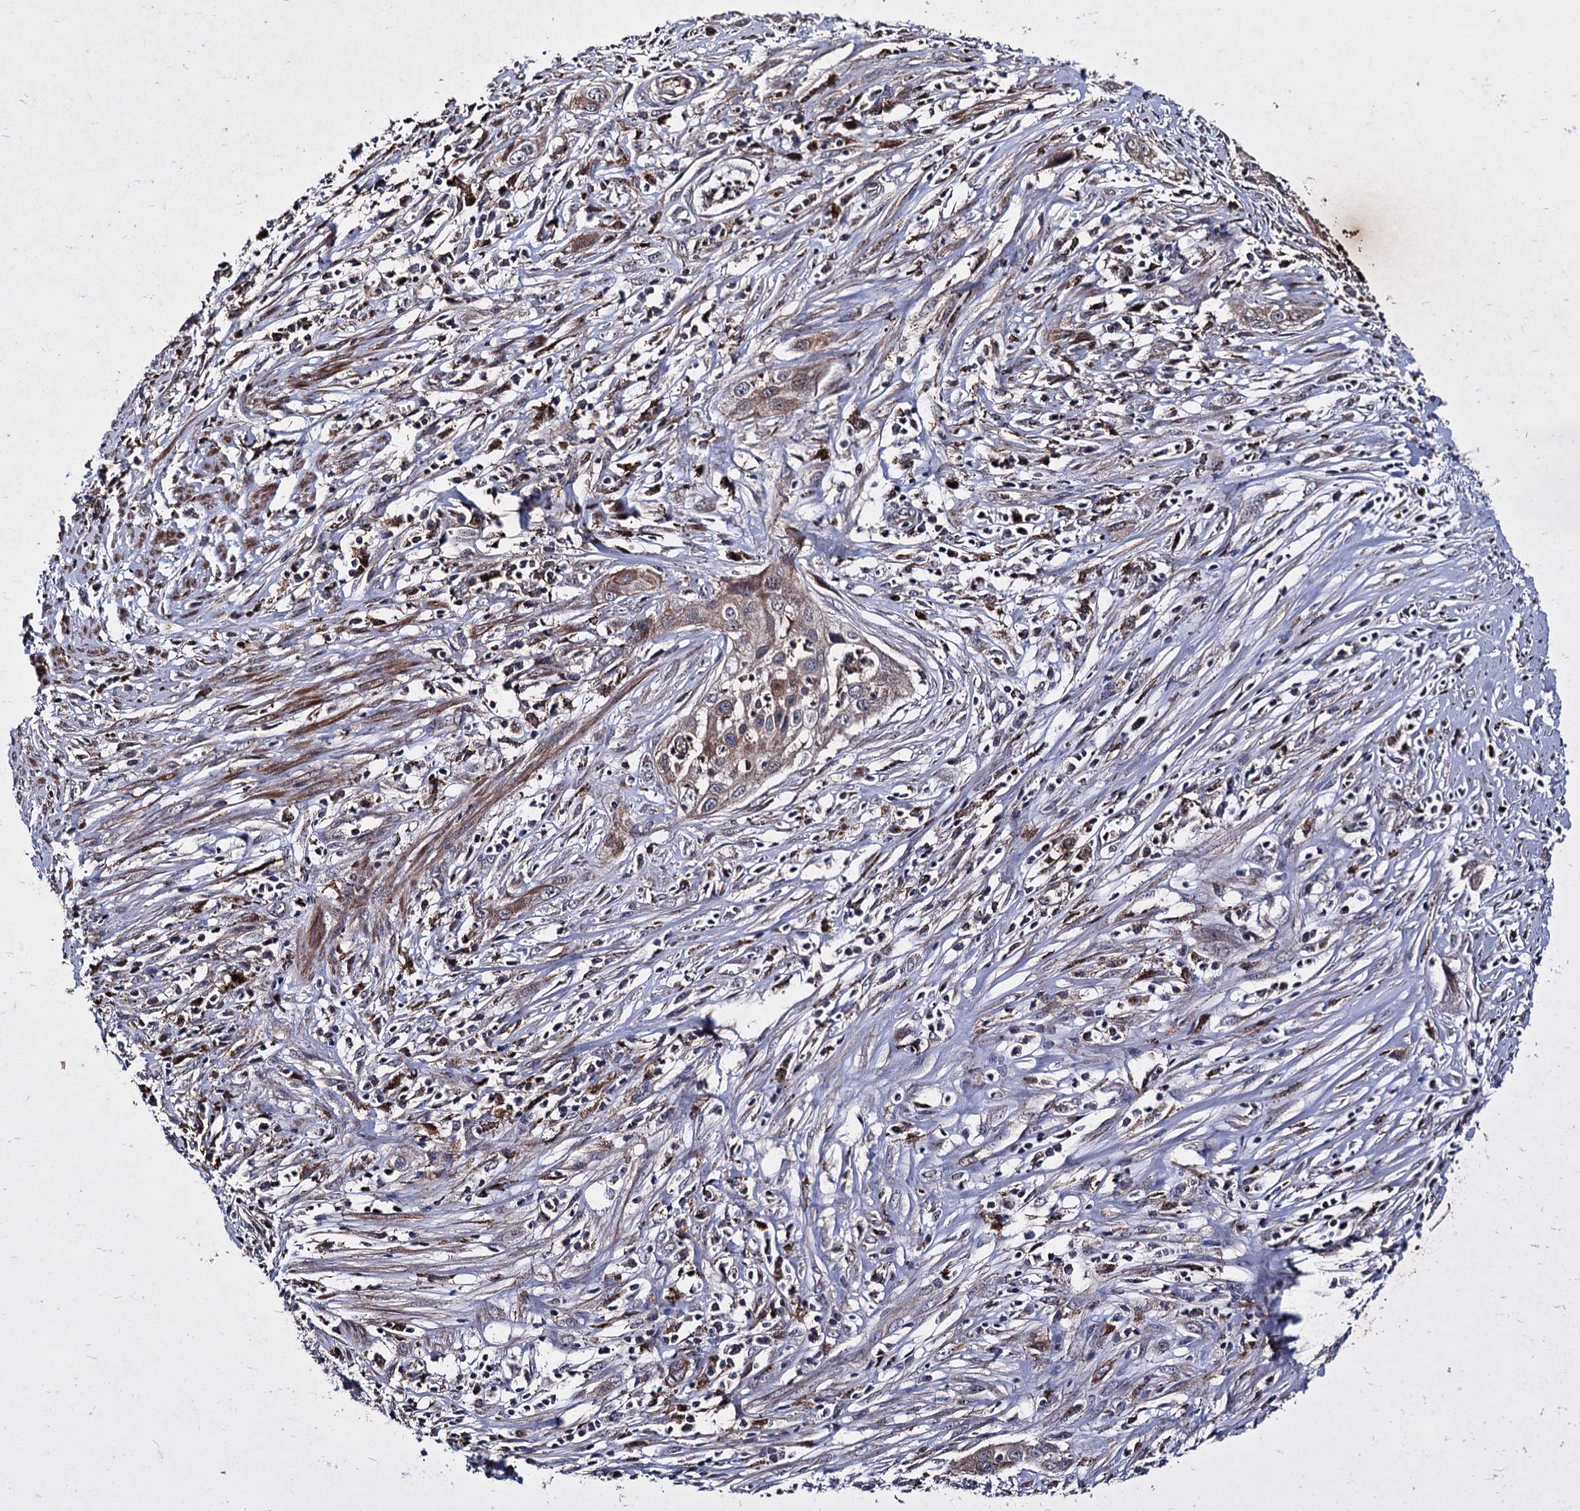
{"staining": {"intensity": "weak", "quantity": "<25%", "location": "cytoplasmic/membranous"}, "tissue": "cervical cancer", "cell_type": "Tumor cells", "image_type": "cancer", "snomed": [{"axis": "morphology", "description": "Squamous cell carcinoma, NOS"}, {"axis": "topography", "description": "Cervix"}], "caption": "This image is of cervical cancer (squamous cell carcinoma) stained with IHC to label a protein in brown with the nuclei are counter-stained blue. There is no staining in tumor cells. (DAB IHC, high magnification).", "gene": "BCL2L2", "patient": {"sex": "female", "age": 34}}